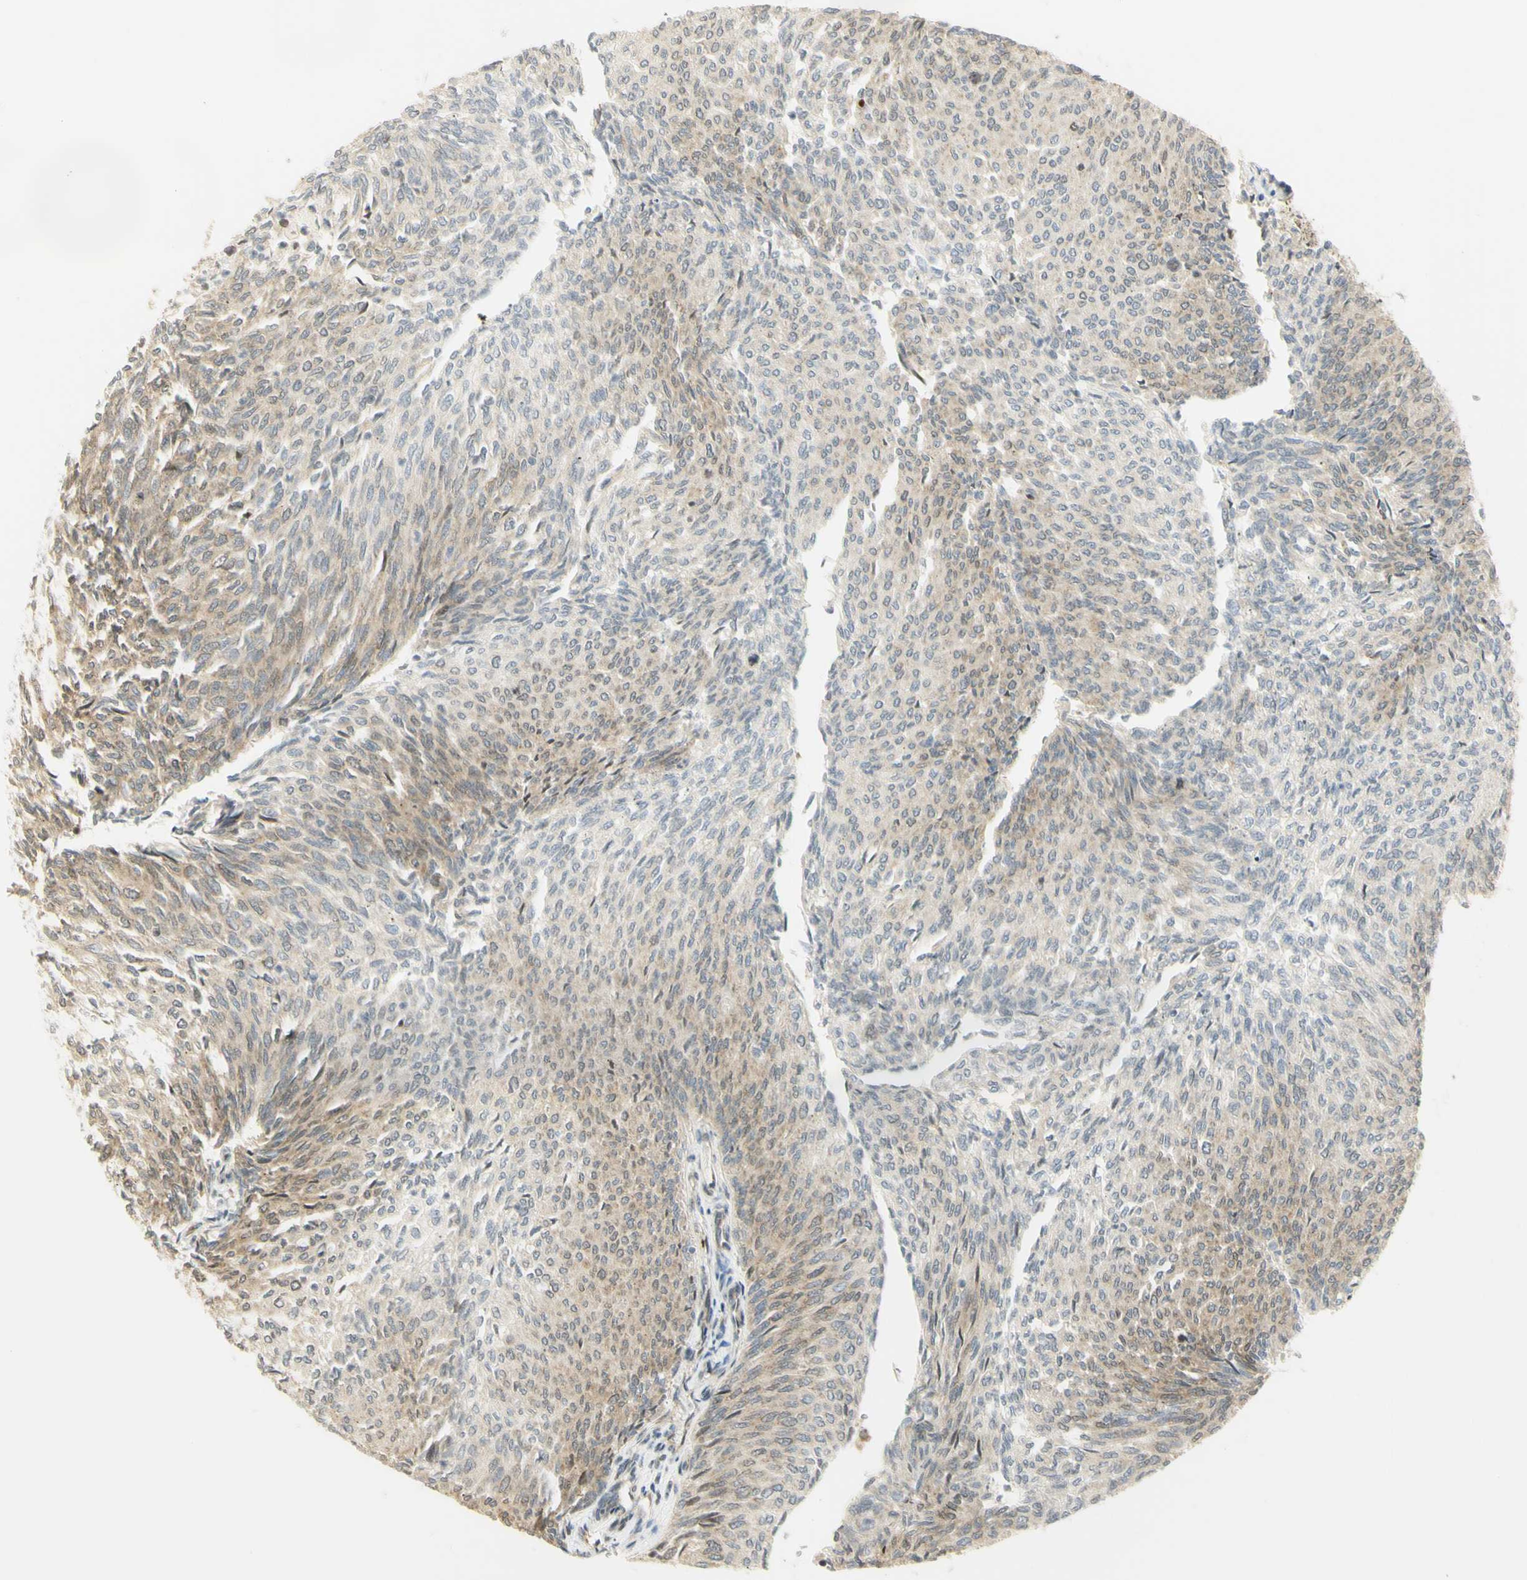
{"staining": {"intensity": "weak", "quantity": "25%-75%", "location": "cytoplasmic/membranous"}, "tissue": "urothelial cancer", "cell_type": "Tumor cells", "image_type": "cancer", "snomed": [{"axis": "morphology", "description": "Urothelial carcinoma, Low grade"}, {"axis": "topography", "description": "Urinary bladder"}], "caption": "IHC histopathology image of neoplastic tissue: urothelial cancer stained using immunohistochemistry shows low levels of weak protein expression localized specifically in the cytoplasmic/membranous of tumor cells, appearing as a cytoplasmic/membranous brown color.", "gene": "KIF11", "patient": {"sex": "female", "age": 79}}